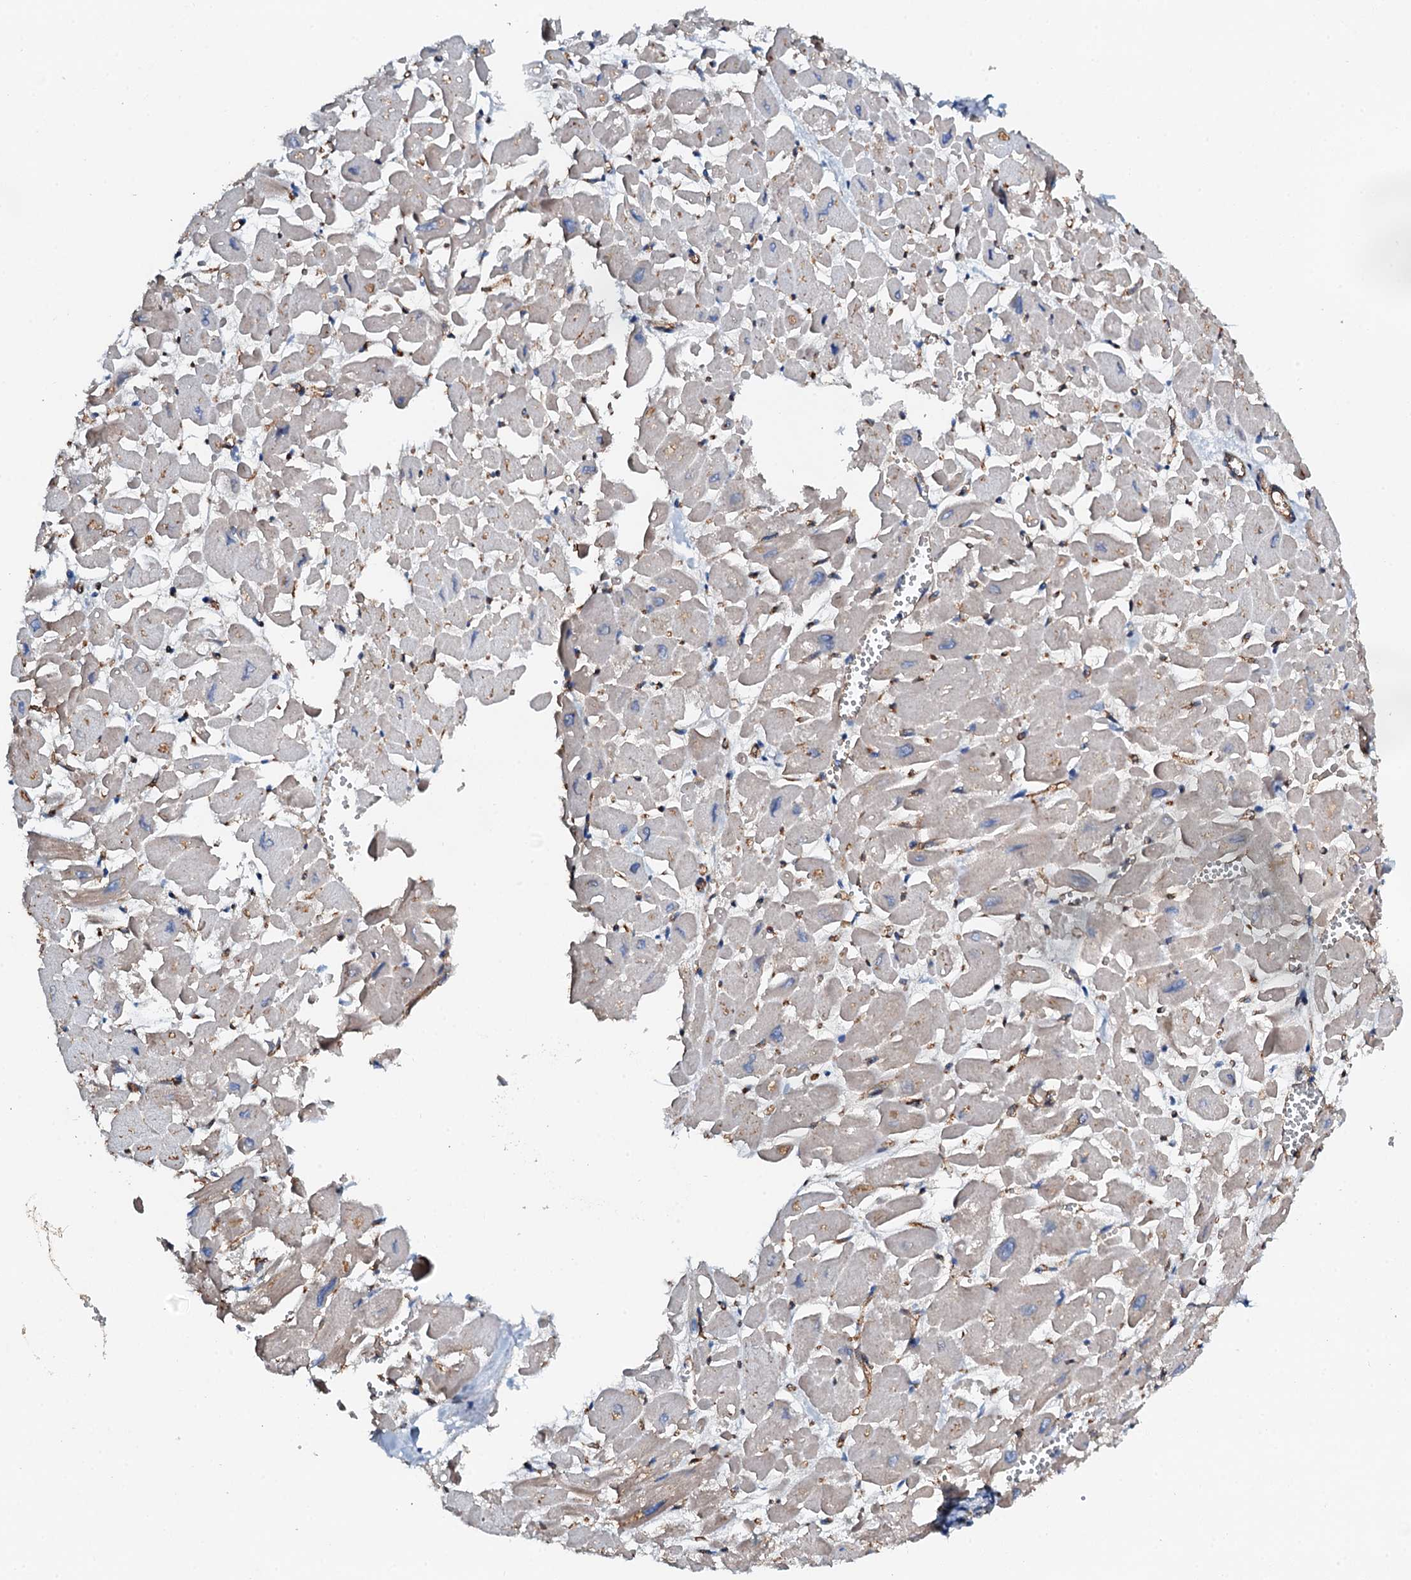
{"staining": {"intensity": "weak", "quantity": "25%-75%", "location": "cytoplasmic/membranous"}, "tissue": "heart muscle", "cell_type": "Cardiomyocytes", "image_type": "normal", "snomed": [{"axis": "morphology", "description": "Normal tissue, NOS"}, {"axis": "topography", "description": "Heart"}], "caption": "This micrograph demonstrates immunohistochemistry (IHC) staining of benign heart muscle, with low weak cytoplasmic/membranous positivity in approximately 25%-75% of cardiomyocytes.", "gene": "GRK2", "patient": {"sex": "male", "age": 54}}